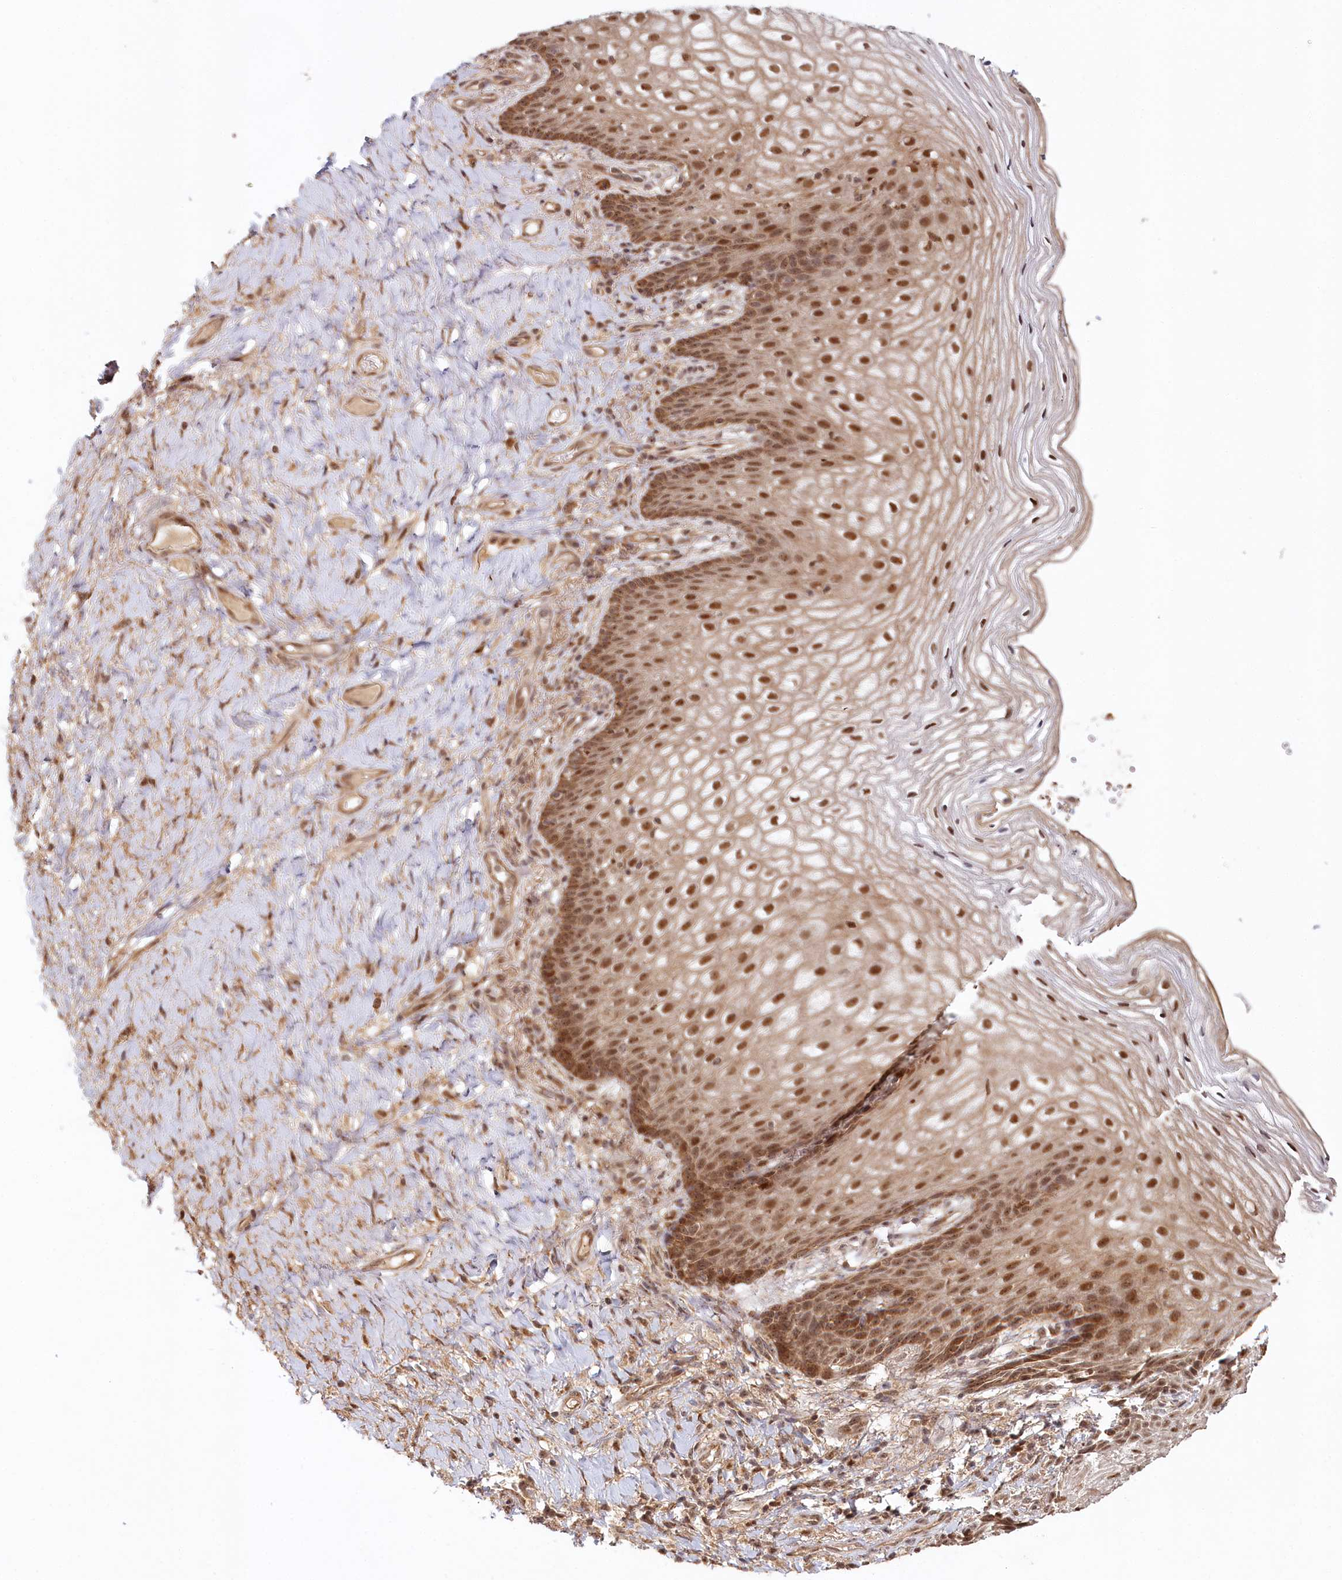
{"staining": {"intensity": "strong", "quantity": ">75%", "location": "cytoplasmic/membranous,nuclear"}, "tissue": "vagina", "cell_type": "Squamous epithelial cells", "image_type": "normal", "snomed": [{"axis": "morphology", "description": "Normal tissue, NOS"}, {"axis": "topography", "description": "Vagina"}], "caption": "Immunohistochemical staining of normal vagina displays strong cytoplasmic/membranous,nuclear protein expression in approximately >75% of squamous epithelial cells. Using DAB (brown) and hematoxylin (blue) stains, captured at high magnification using brightfield microscopy.", "gene": "WAPL", "patient": {"sex": "female", "age": 60}}